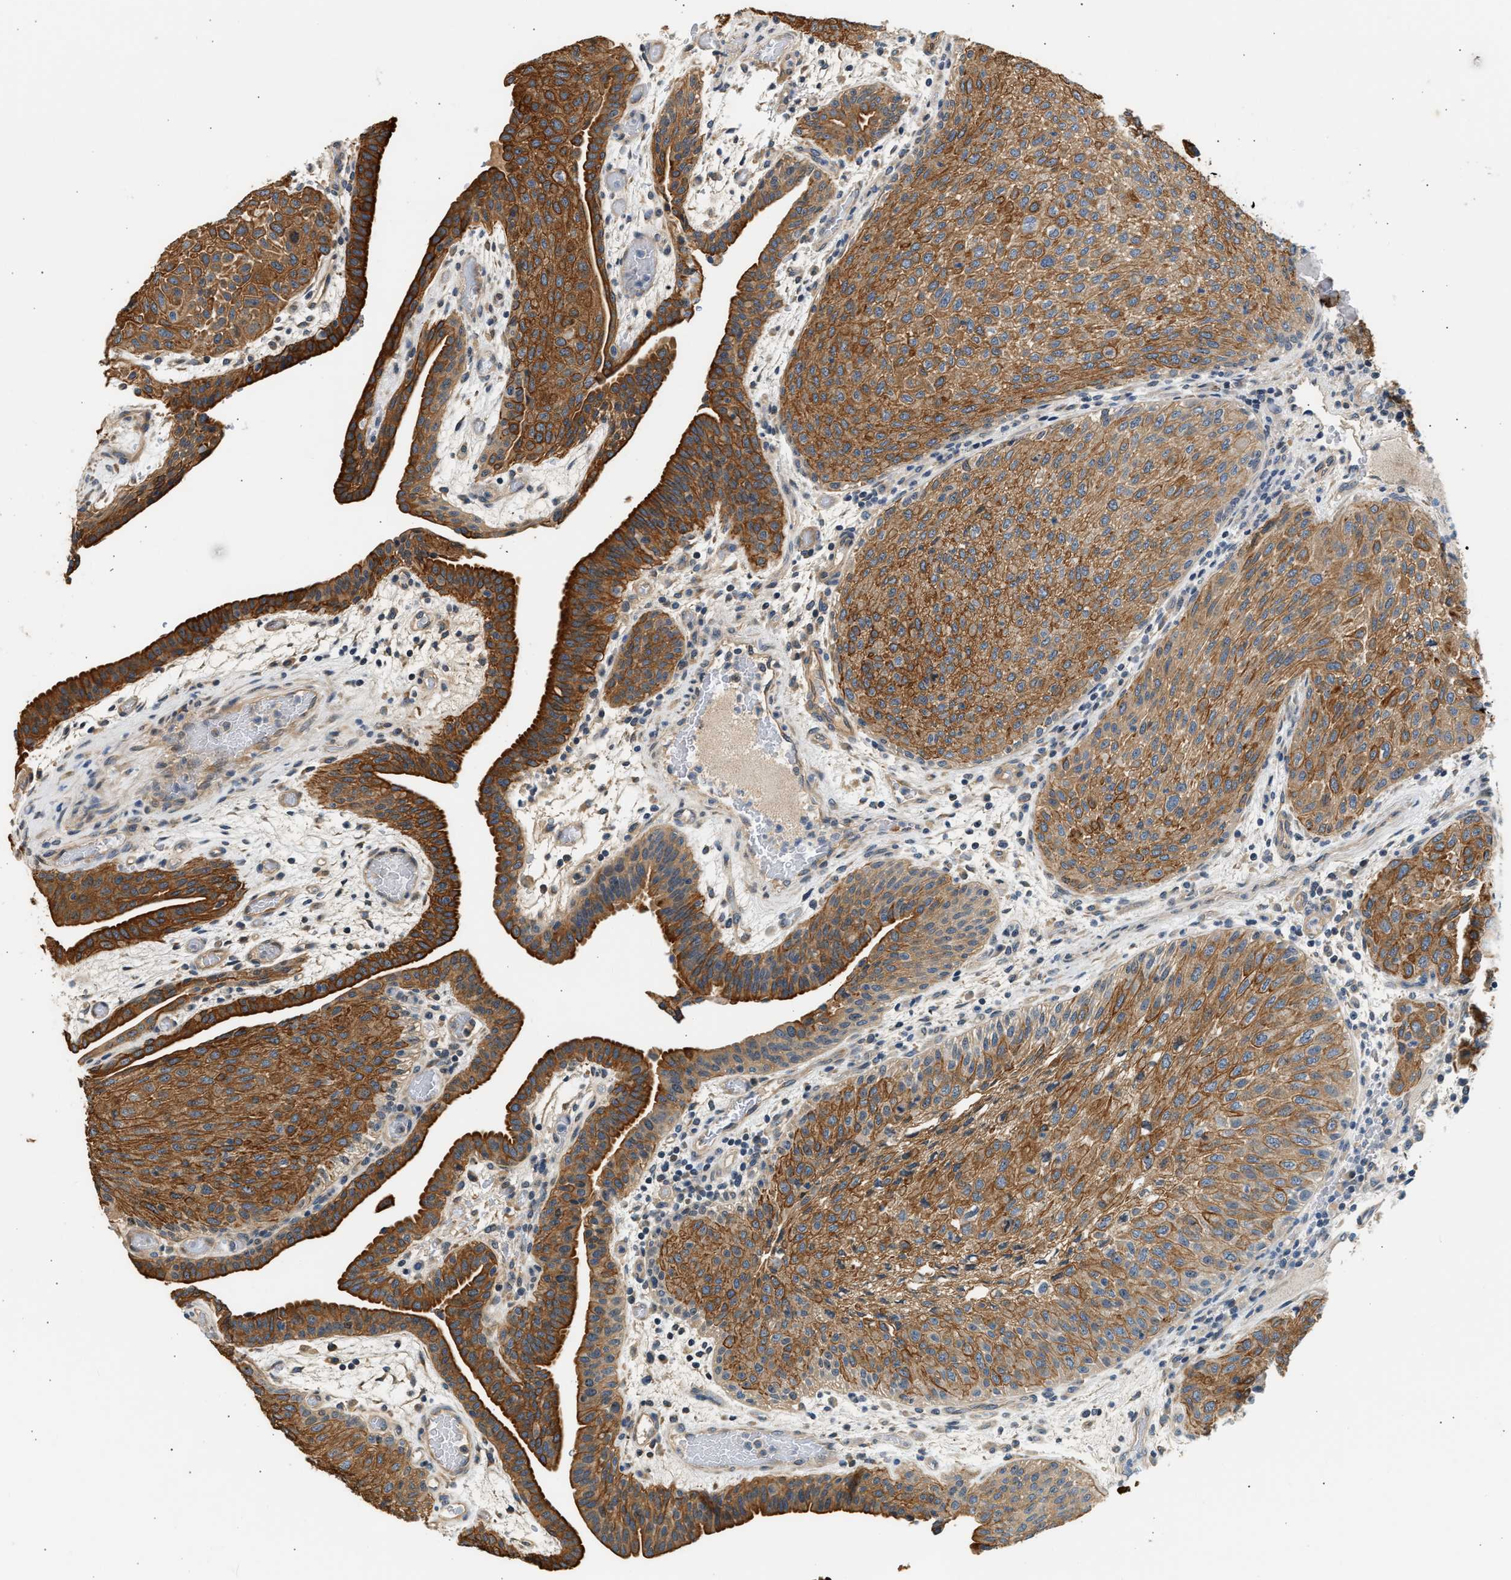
{"staining": {"intensity": "strong", "quantity": ">75%", "location": "cytoplasmic/membranous"}, "tissue": "urothelial cancer", "cell_type": "Tumor cells", "image_type": "cancer", "snomed": [{"axis": "morphology", "description": "Urothelial carcinoma, Low grade"}, {"axis": "morphology", "description": "Urothelial carcinoma, High grade"}, {"axis": "topography", "description": "Urinary bladder"}], "caption": "Tumor cells display high levels of strong cytoplasmic/membranous positivity in approximately >75% of cells in human urothelial carcinoma (low-grade).", "gene": "WDR31", "patient": {"sex": "male", "age": 35}}